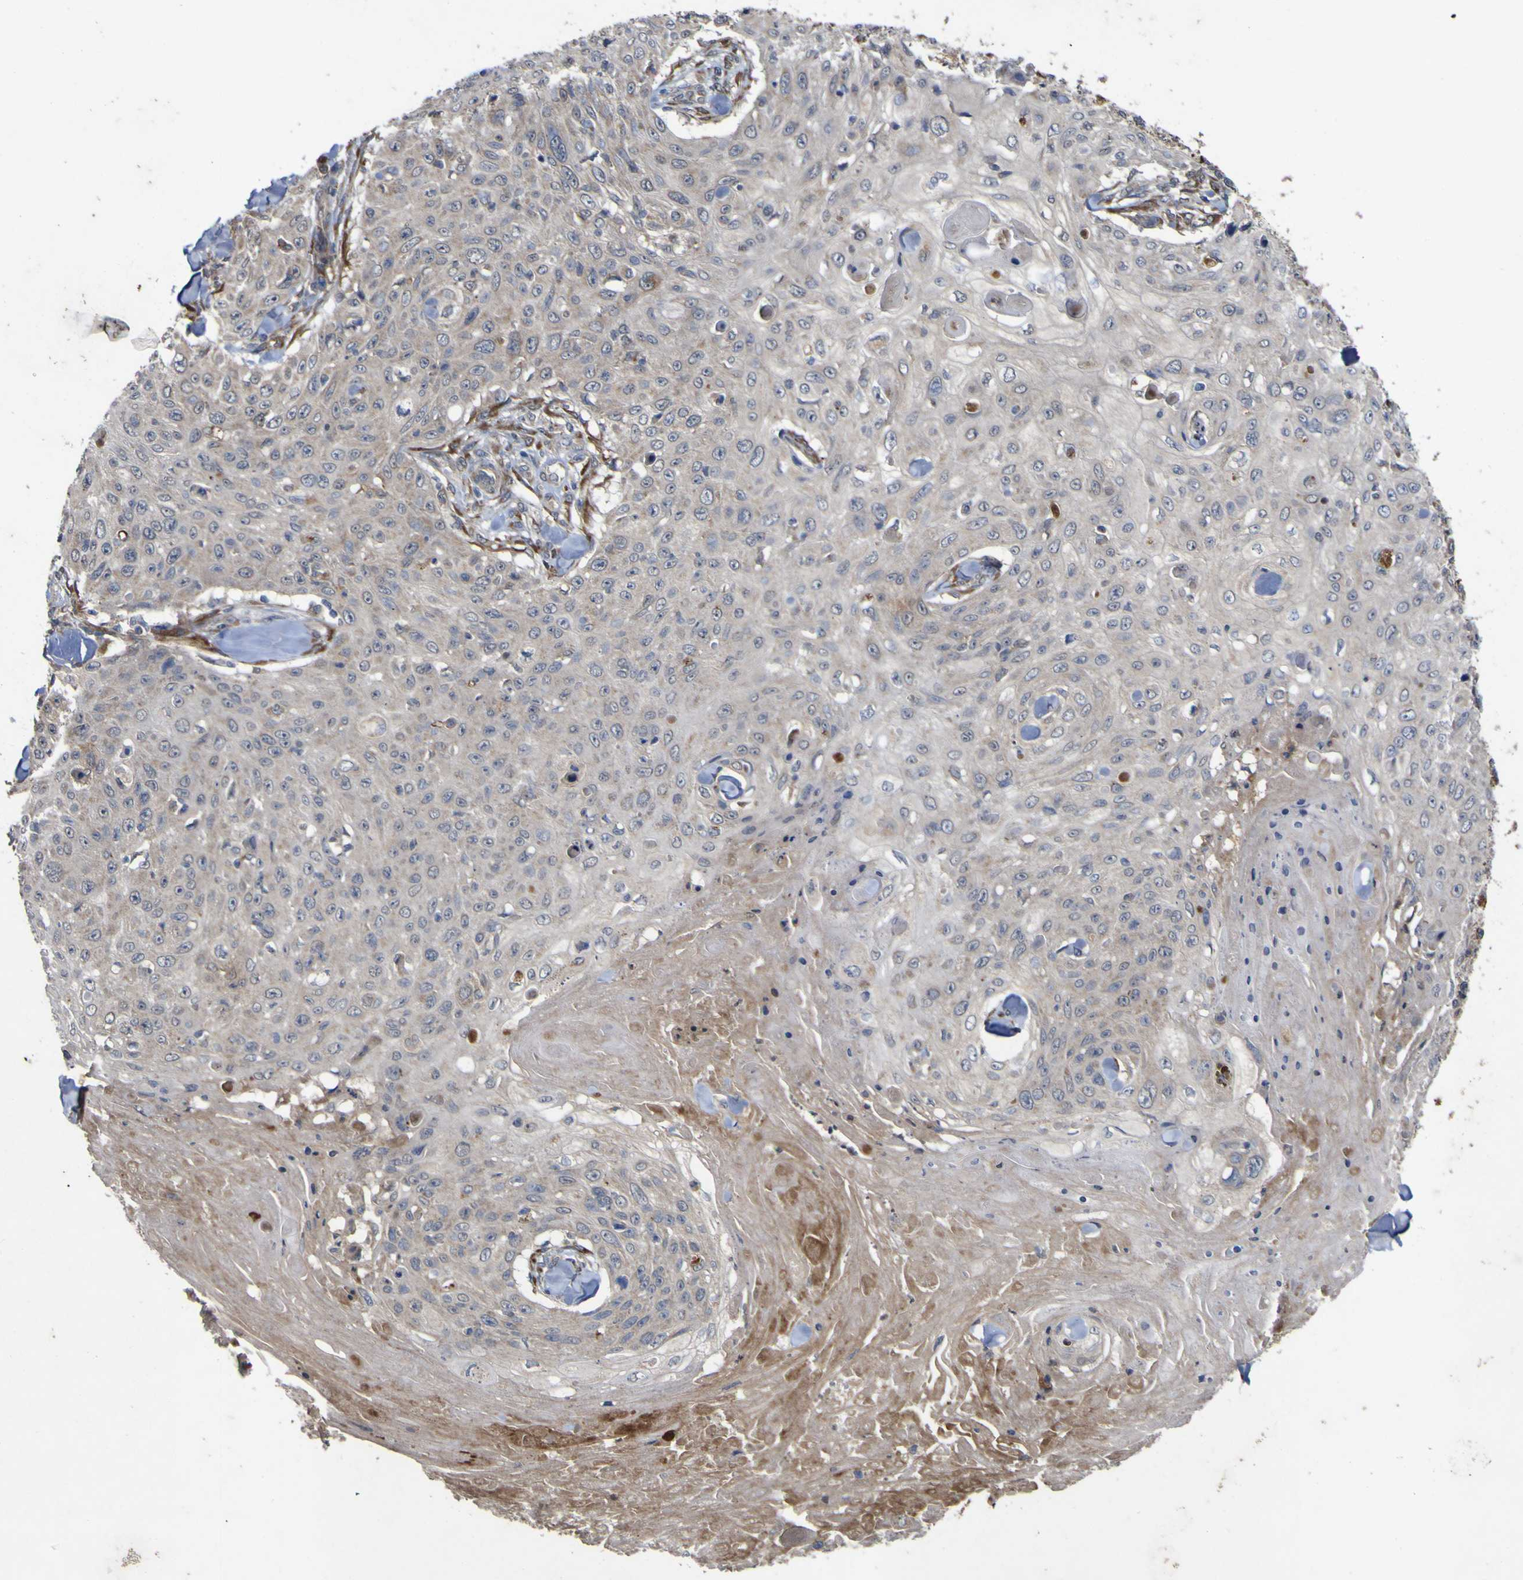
{"staining": {"intensity": "weak", "quantity": "<25%", "location": "cytoplasmic/membranous"}, "tissue": "skin cancer", "cell_type": "Tumor cells", "image_type": "cancer", "snomed": [{"axis": "morphology", "description": "Squamous cell carcinoma, NOS"}, {"axis": "topography", "description": "Skin"}], "caption": "IHC image of human skin squamous cell carcinoma stained for a protein (brown), which reveals no expression in tumor cells. (DAB immunohistochemistry, high magnification).", "gene": "IRAK2", "patient": {"sex": "male", "age": 86}}